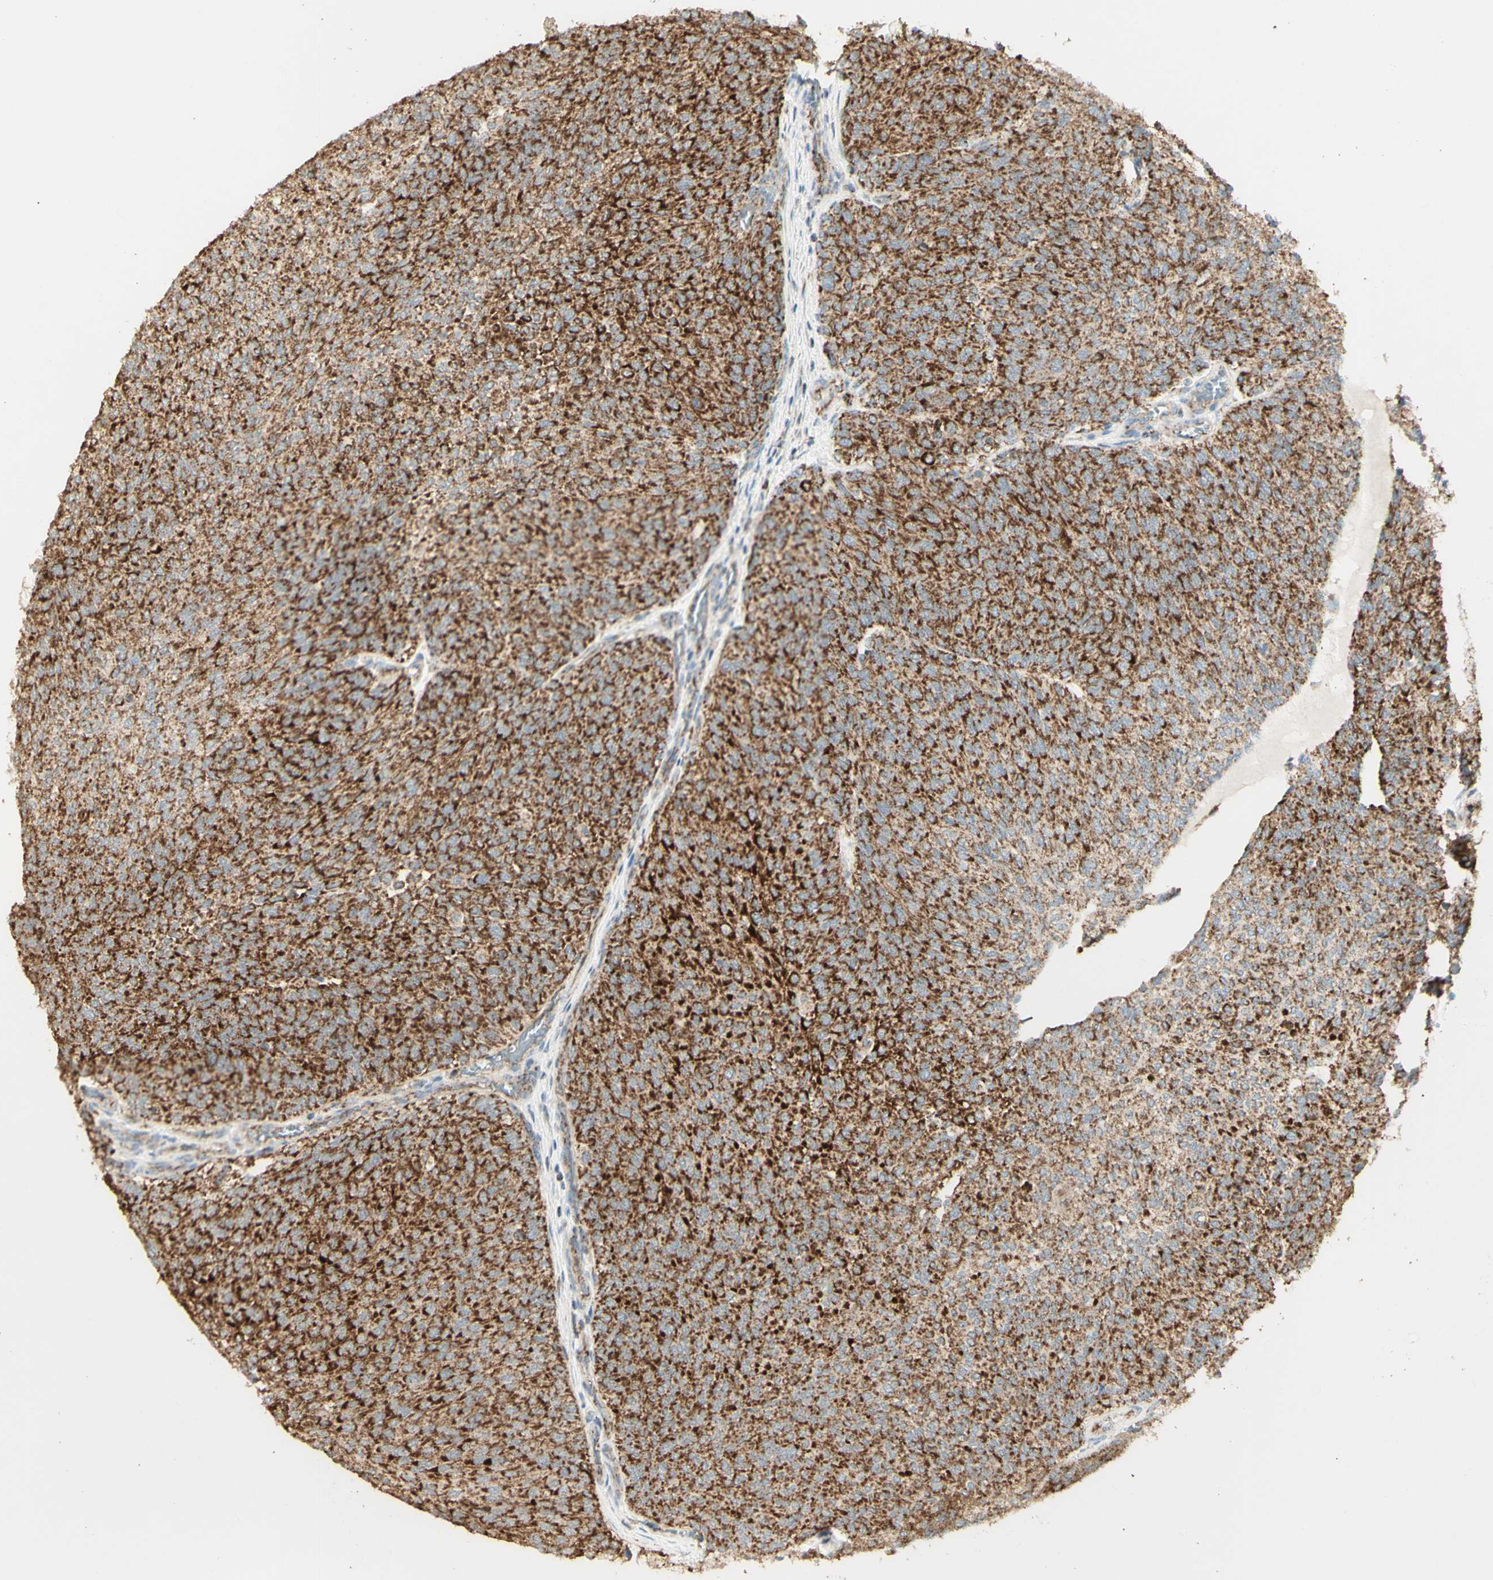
{"staining": {"intensity": "strong", "quantity": ">75%", "location": "cytoplasmic/membranous"}, "tissue": "urothelial cancer", "cell_type": "Tumor cells", "image_type": "cancer", "snomed": [{"axis": "morphology", "description": "Urothelial carcinoma, Low grade"}, {"axis": "topography", "description": "Urinary bladder"}], "caption": "Immunohistochemistry (DAB (3,3'-diaminobenzidine)) staining of urothelial cancer shows strong cytoplasmic/membranous protein staining in about >75% of tumor cells.", "gene": "LETM1", "patient": {"sex": "female", "age": 79}}